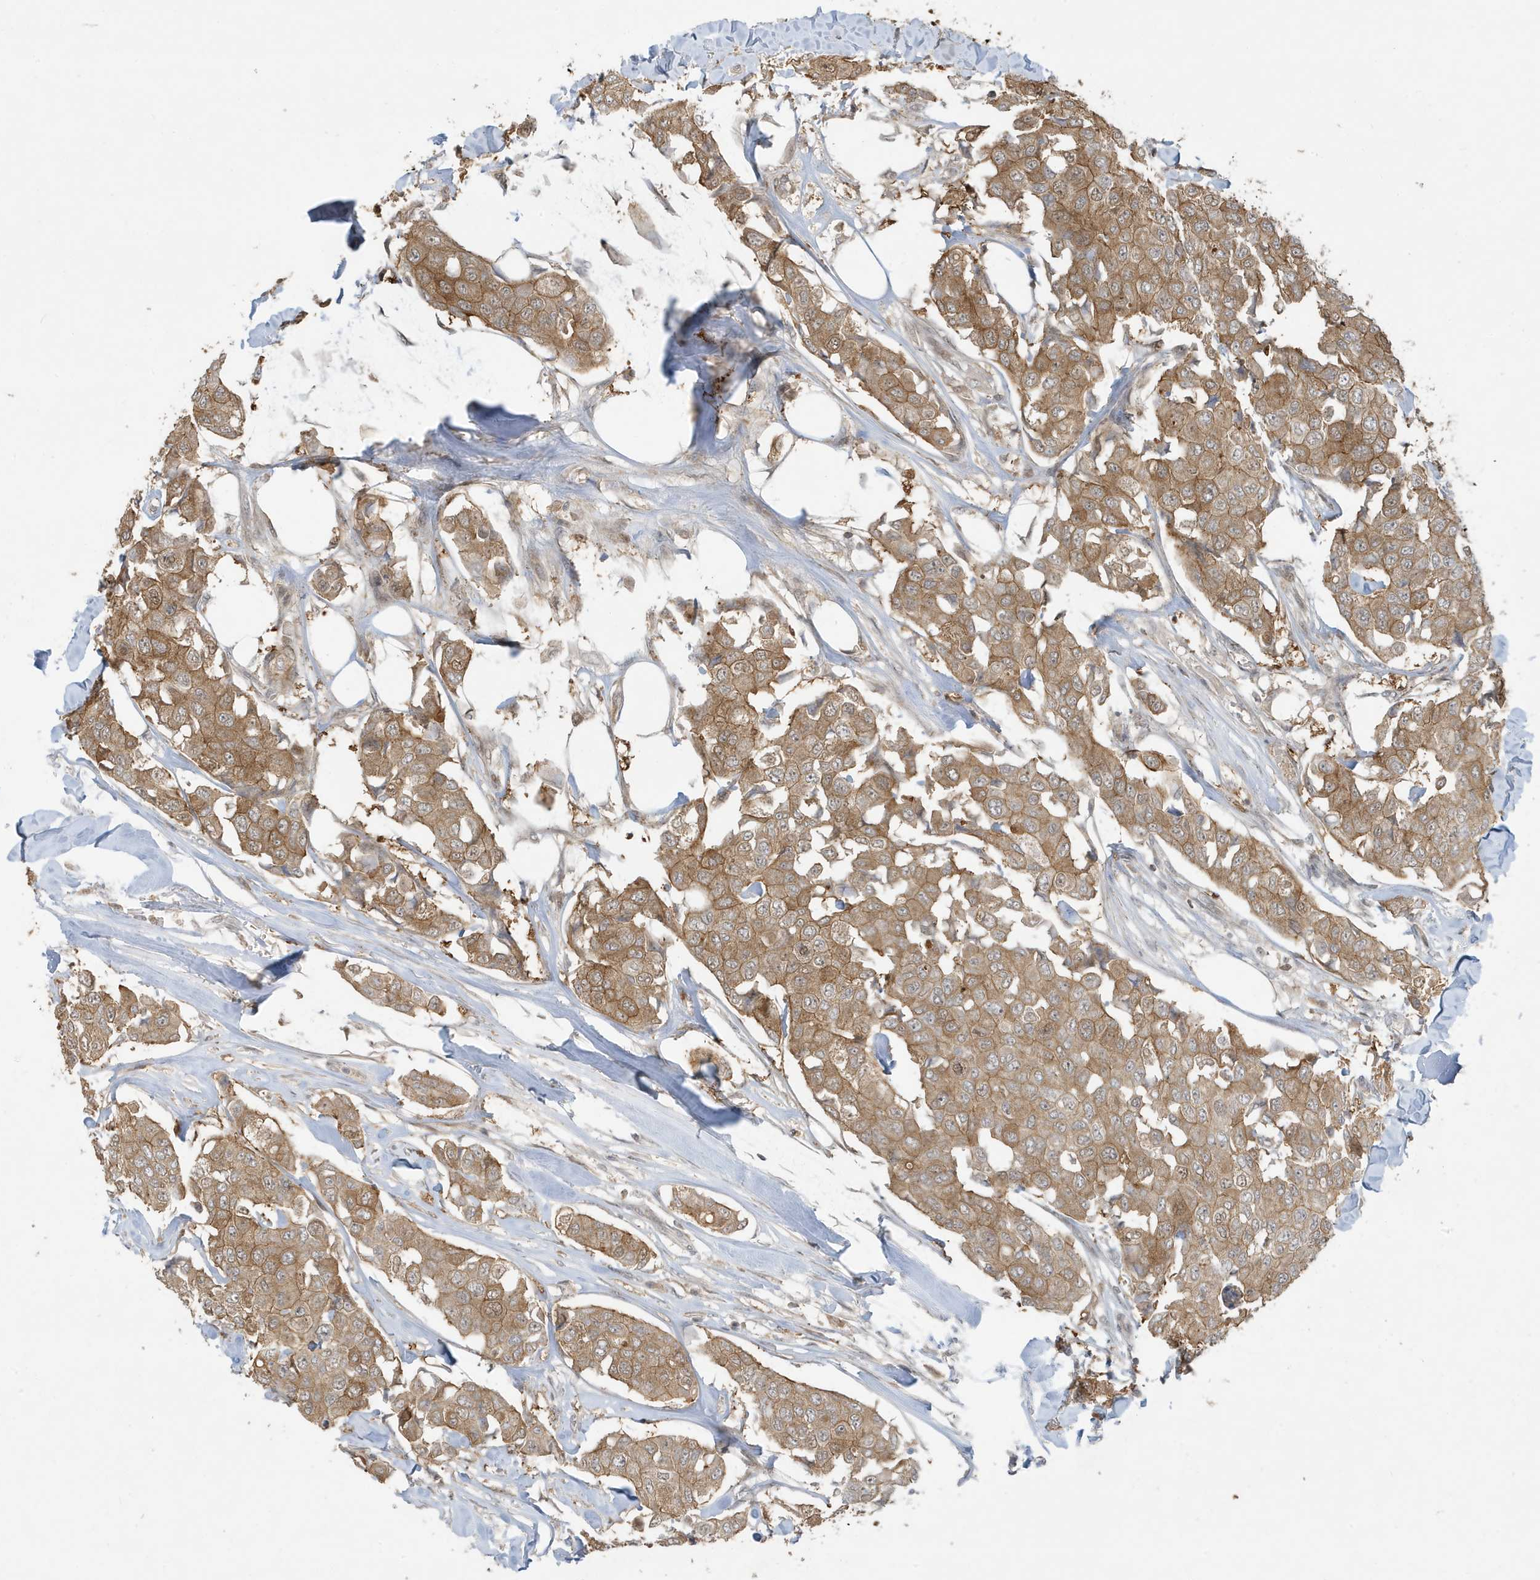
{"staining": {"intensity": "moderate", "quantity": ">75%", "location": "cytoplasmic/membranous"}, "tissue": "breast cancer", "cell_type": "Tumor cells", "image_type": "cancer", "snomed": [{"axis": "morphology", "description": "Duct carcinoma"}, {"axis": "topography", "description": "Breast"}], "caption": "IHC photomicrograph of breast cancer (infiltrating ductal carcinoma) stained for a protein (brown), which demonstrates medium levels of moderate cytoplasmic/membranous staining in approximately >75% of tumor cells.", "gene": "PRRT3", "patient": {"sex": "female", "age": 80}}